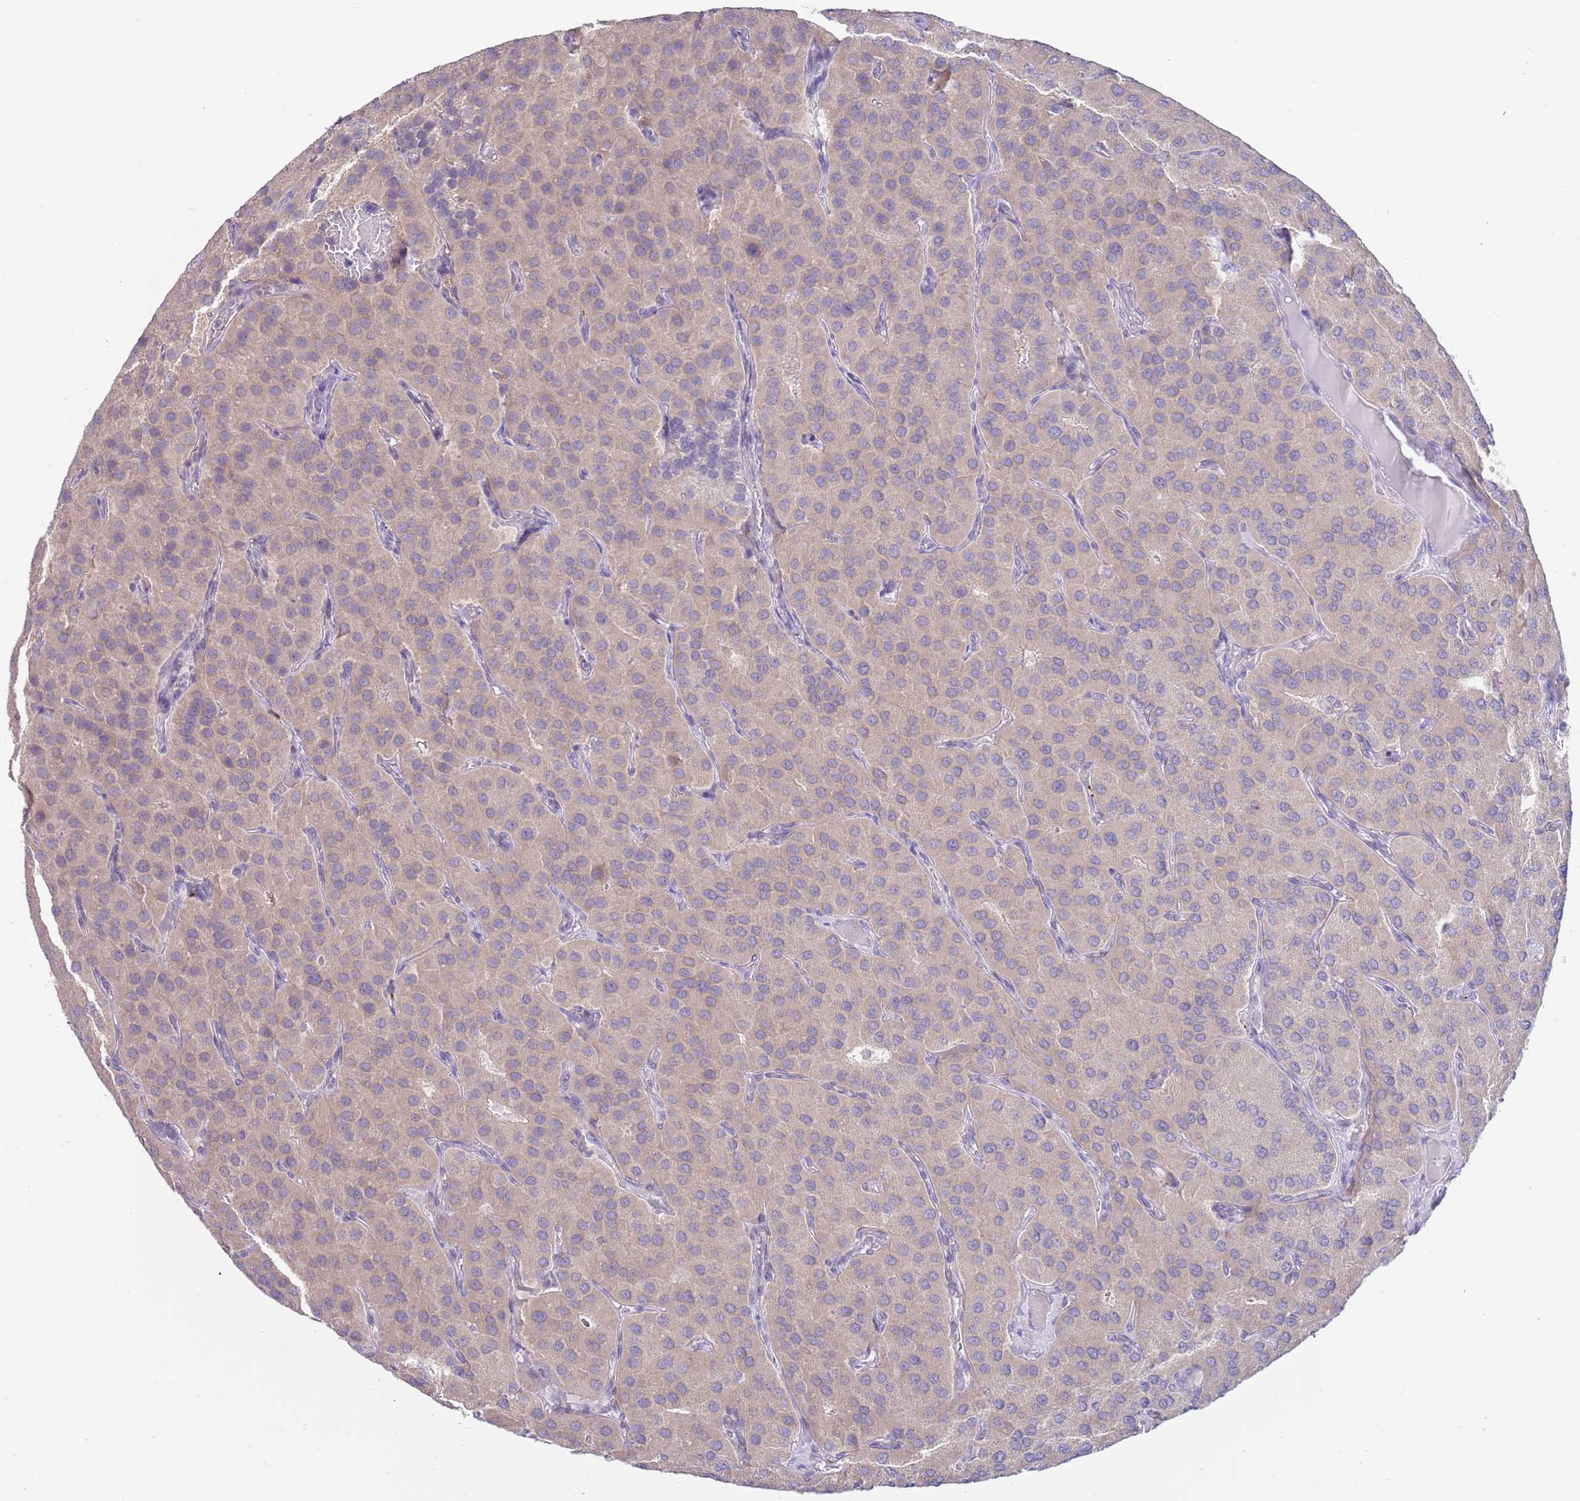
{"staining": {"intensity": "negative", "quantity": "none", "location": "none"}, "tissue": "parathyroid gland", "cell_type": "Glandular cells", "image_type": "normal", "snomed": [{"axis": "morphology", "description": "Normal tissue, NOS"}, {"axis": "morphology", "description": "Adenoma, NOS"}, {"axis": "topography", "description": "Parathyroid gland"}], "caption": "Immunohistochemical staining of benign human parathyroid gland exhibits no significant positivity in glandular cells. The staining was performed using DAB (3,3'-diaminobenzidine) to visualize the protein expression in brown, while the nuclei were stained in blue with hematoxylin (Magnification: 20x).", "gene": "PIMREG", "patient": {"sex": "female", "age": 86}}